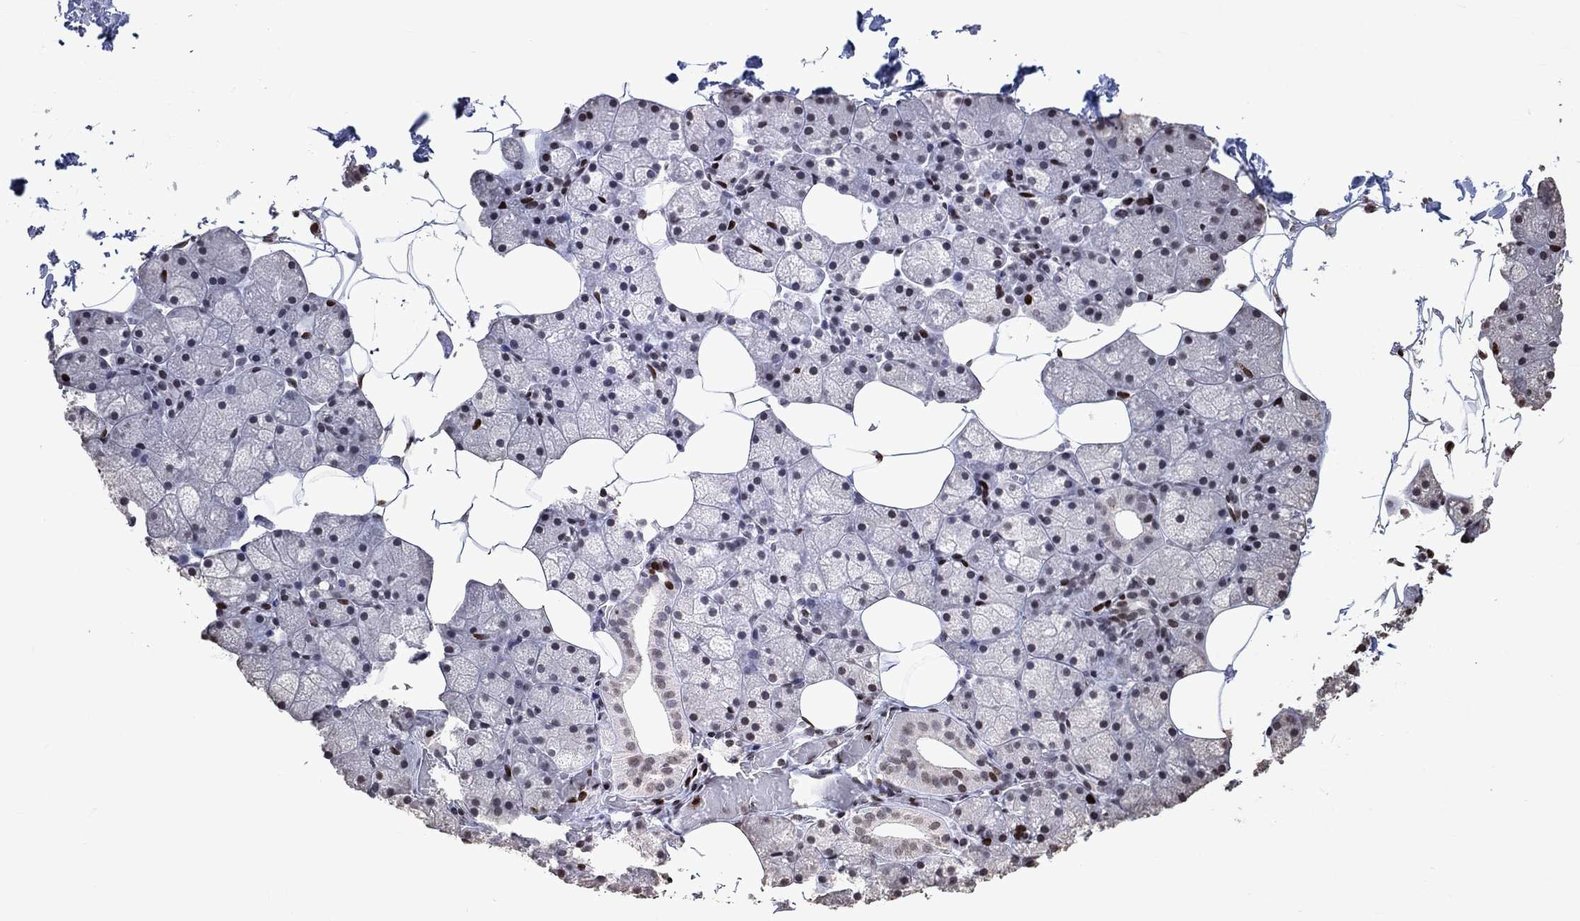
{"staining": {"intensity": "strong", "quantity": "<25%", "location": "nuclear"}, "tissue": "salivary gland", "cell_type": "Glandular cells", "image_type": "normal", "snomed": [{"axis": "morphology", "description": "Normal tissue, NOS"}, {"axis": "topography", "description": "Salivary gland"}], "caption": "A medium amount of strong nuclear expression is seen in approximately <25% of glandular cells in benign salivary gland. Nuclei are stained in blue.", "gene": "SRSF3", "patient": {"sex": "male", "age": 38}}